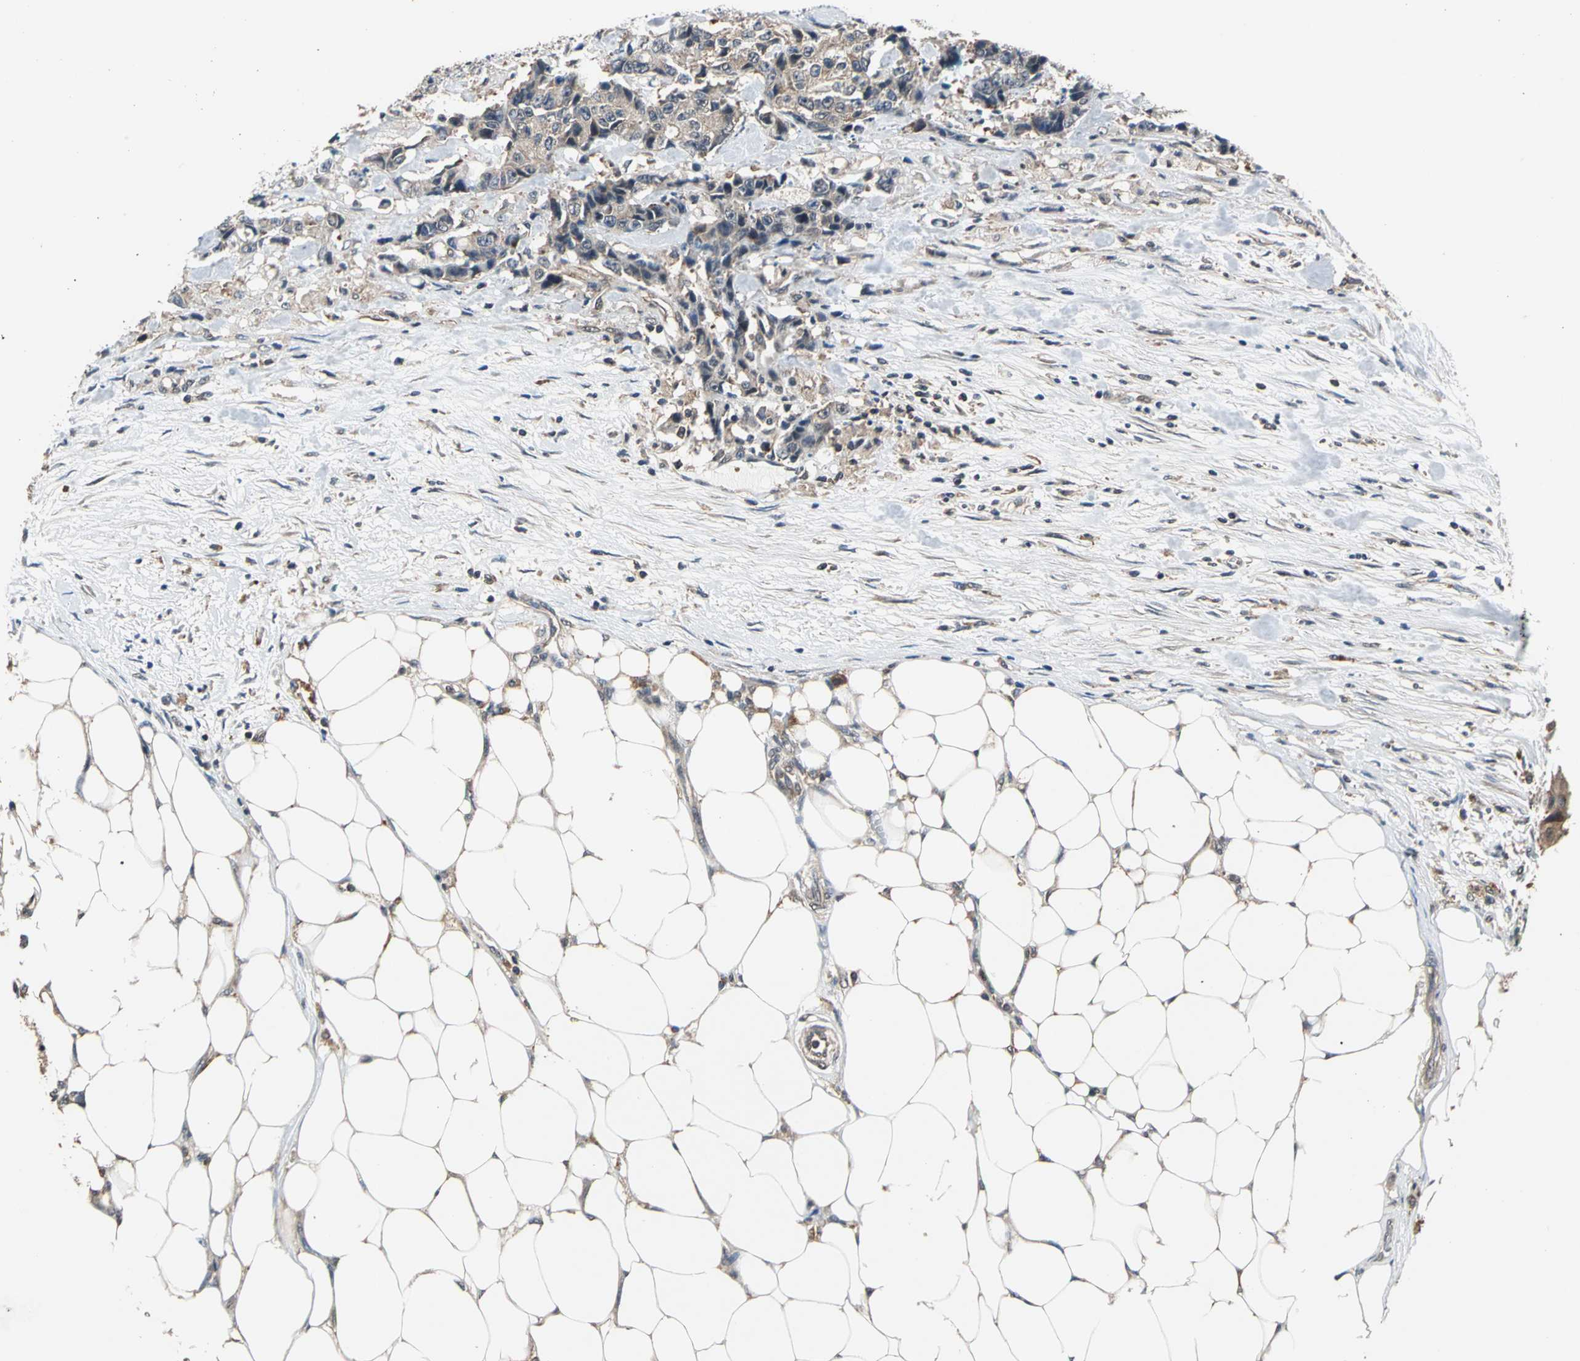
{"staining": {"intensity": "weak", "quantity": ">75%", "location": "cytoplasmic/membranous"}, "tissue": "colorectal cancer", "cell_type": "Tumor cells", "image_type": "cancer", "snomed": [{"axis": "morphology", "description": "Adenocarcinoma, NOS"}, {"axis": "topography", "description": "Colon"}], "caption": "Colorectal cancer (adenocarcinoma) stained with immunohistochemistry shows weak cytoplasmic/membranous positivity in about >75% of tumor cells.", "gene": "EIF2B2", "patient": {"sex": "female", "age": 86}}